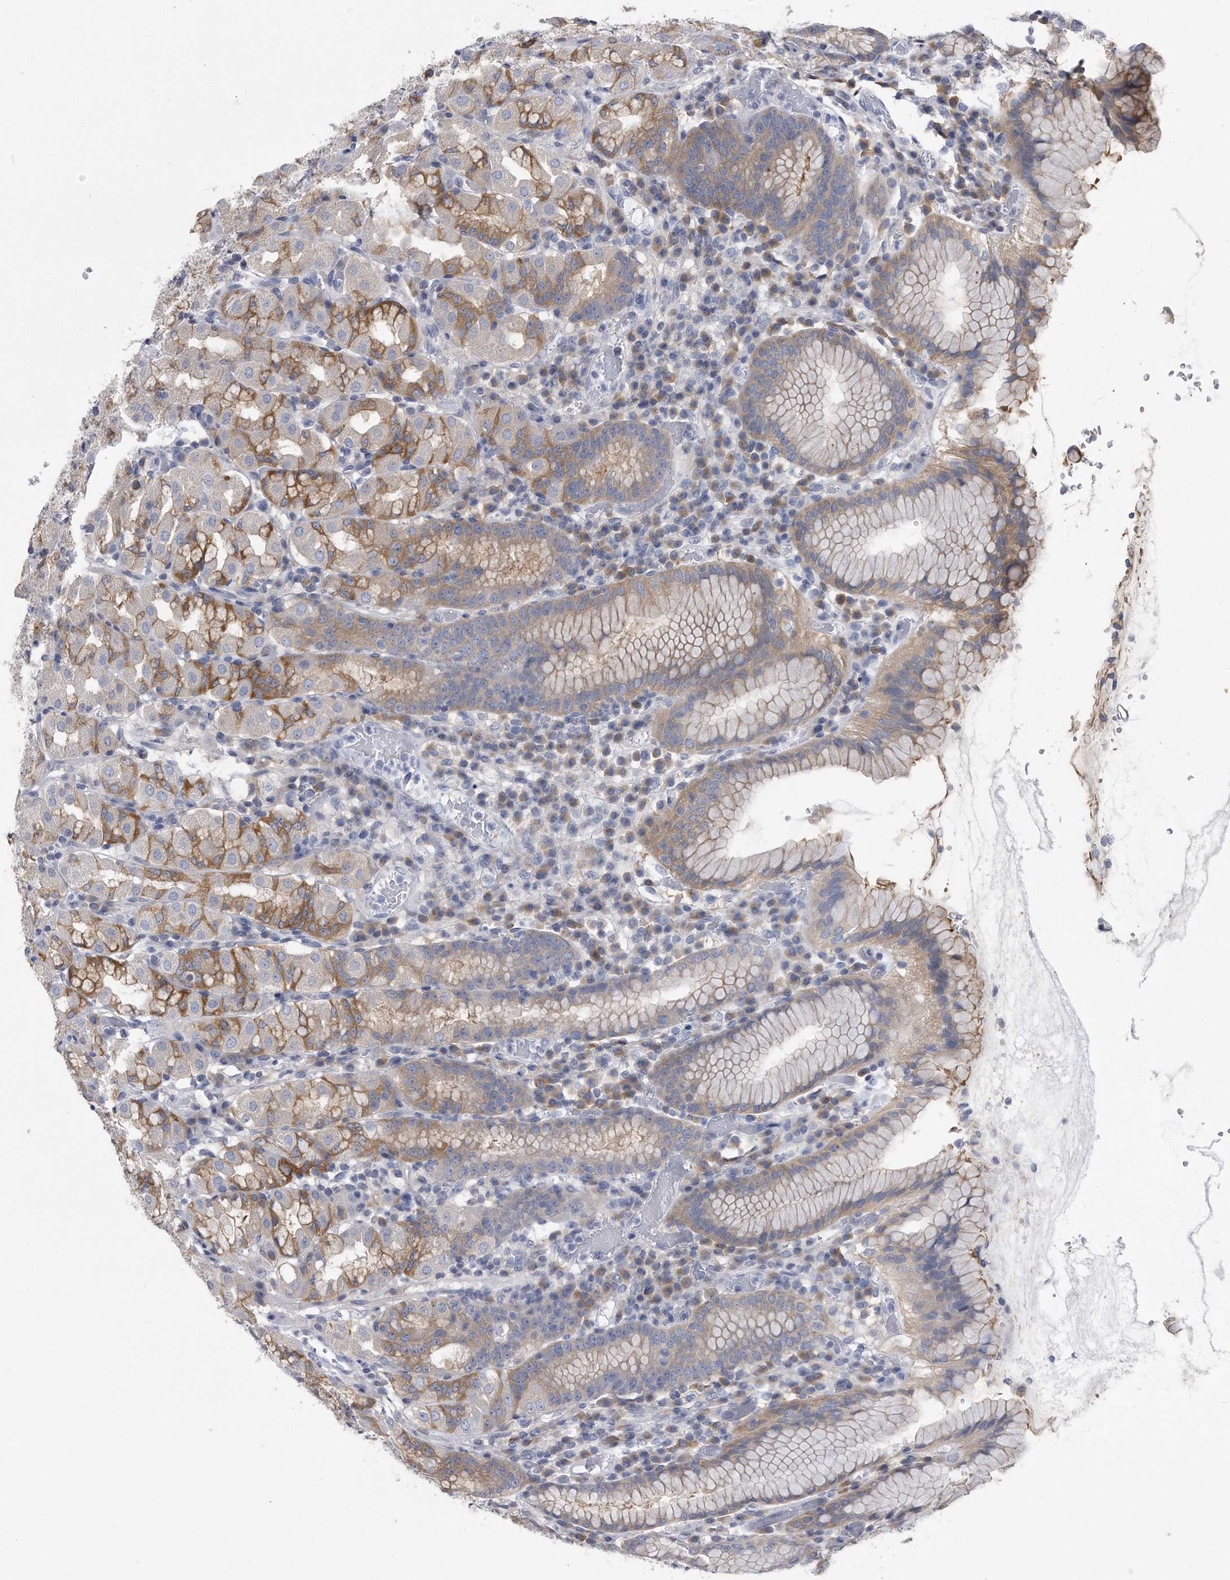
{"staining": {"intensity": "moderate", "quantity": "25%-75%", "location": "cytoplasmic/membranous"}, "tissue": "stomach", "cell_type": "Glandular cells", "image_type": "normal", "snomed": [{"axis": "morphology", "description": "Normal tissue, NOS"}, {"axis": "topography", "description": "Stomach"}, {"axis": "topography", "description": "Stomach, lower"}], "caption": "Human stomach stained for a protein (brown) shows moderate cytoplasmic/membranous positive expression in approximately 25%-75% of glandular cells.", "gene": "PYGB", "patient": {"sex": "female", "age": 56}}